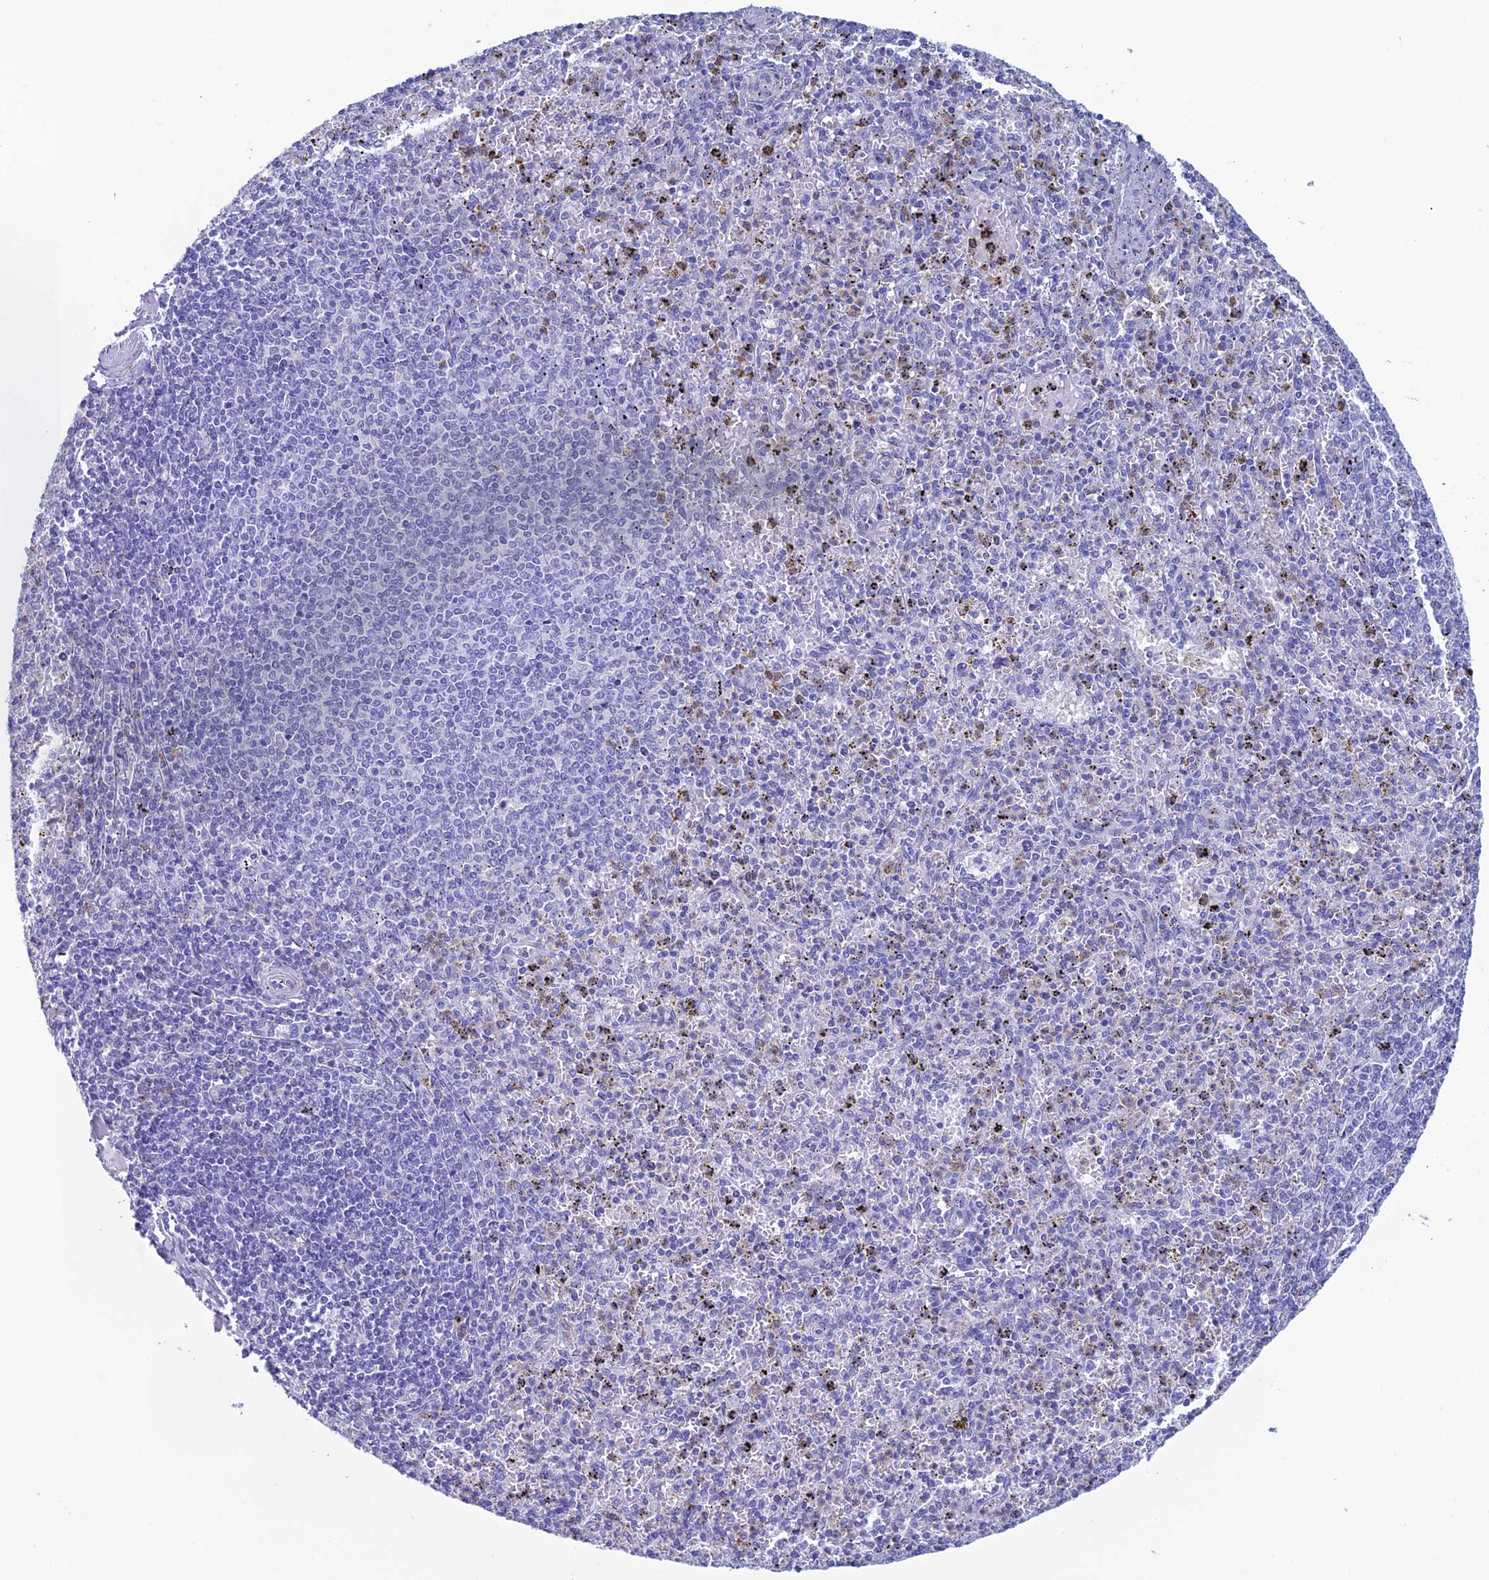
{"staining": {"intensity": "negative", "quantity": "none", "location": "none"}, "tissue": "spleen", "cell_type": "Cells in red pulp", "image_type": "normal", "snomed": [{"axis": "morphology", "description": "Normal tissue, NOS"}, {"axis": "topography", "description": "Spleen"}], "caption": "Immunohistochemical staining of unremarkable human spleen displays no significant staining in cells in red pulp. (Stains: DAB (3,3'-diaminobenzidine) immunohistochemistry (IHC) with hematoxylin counter stain, Microscopy: brightfield microscopy at high magnification).", "gene": "KCNK17", "patient": {"sex": "male", "age": 72}}